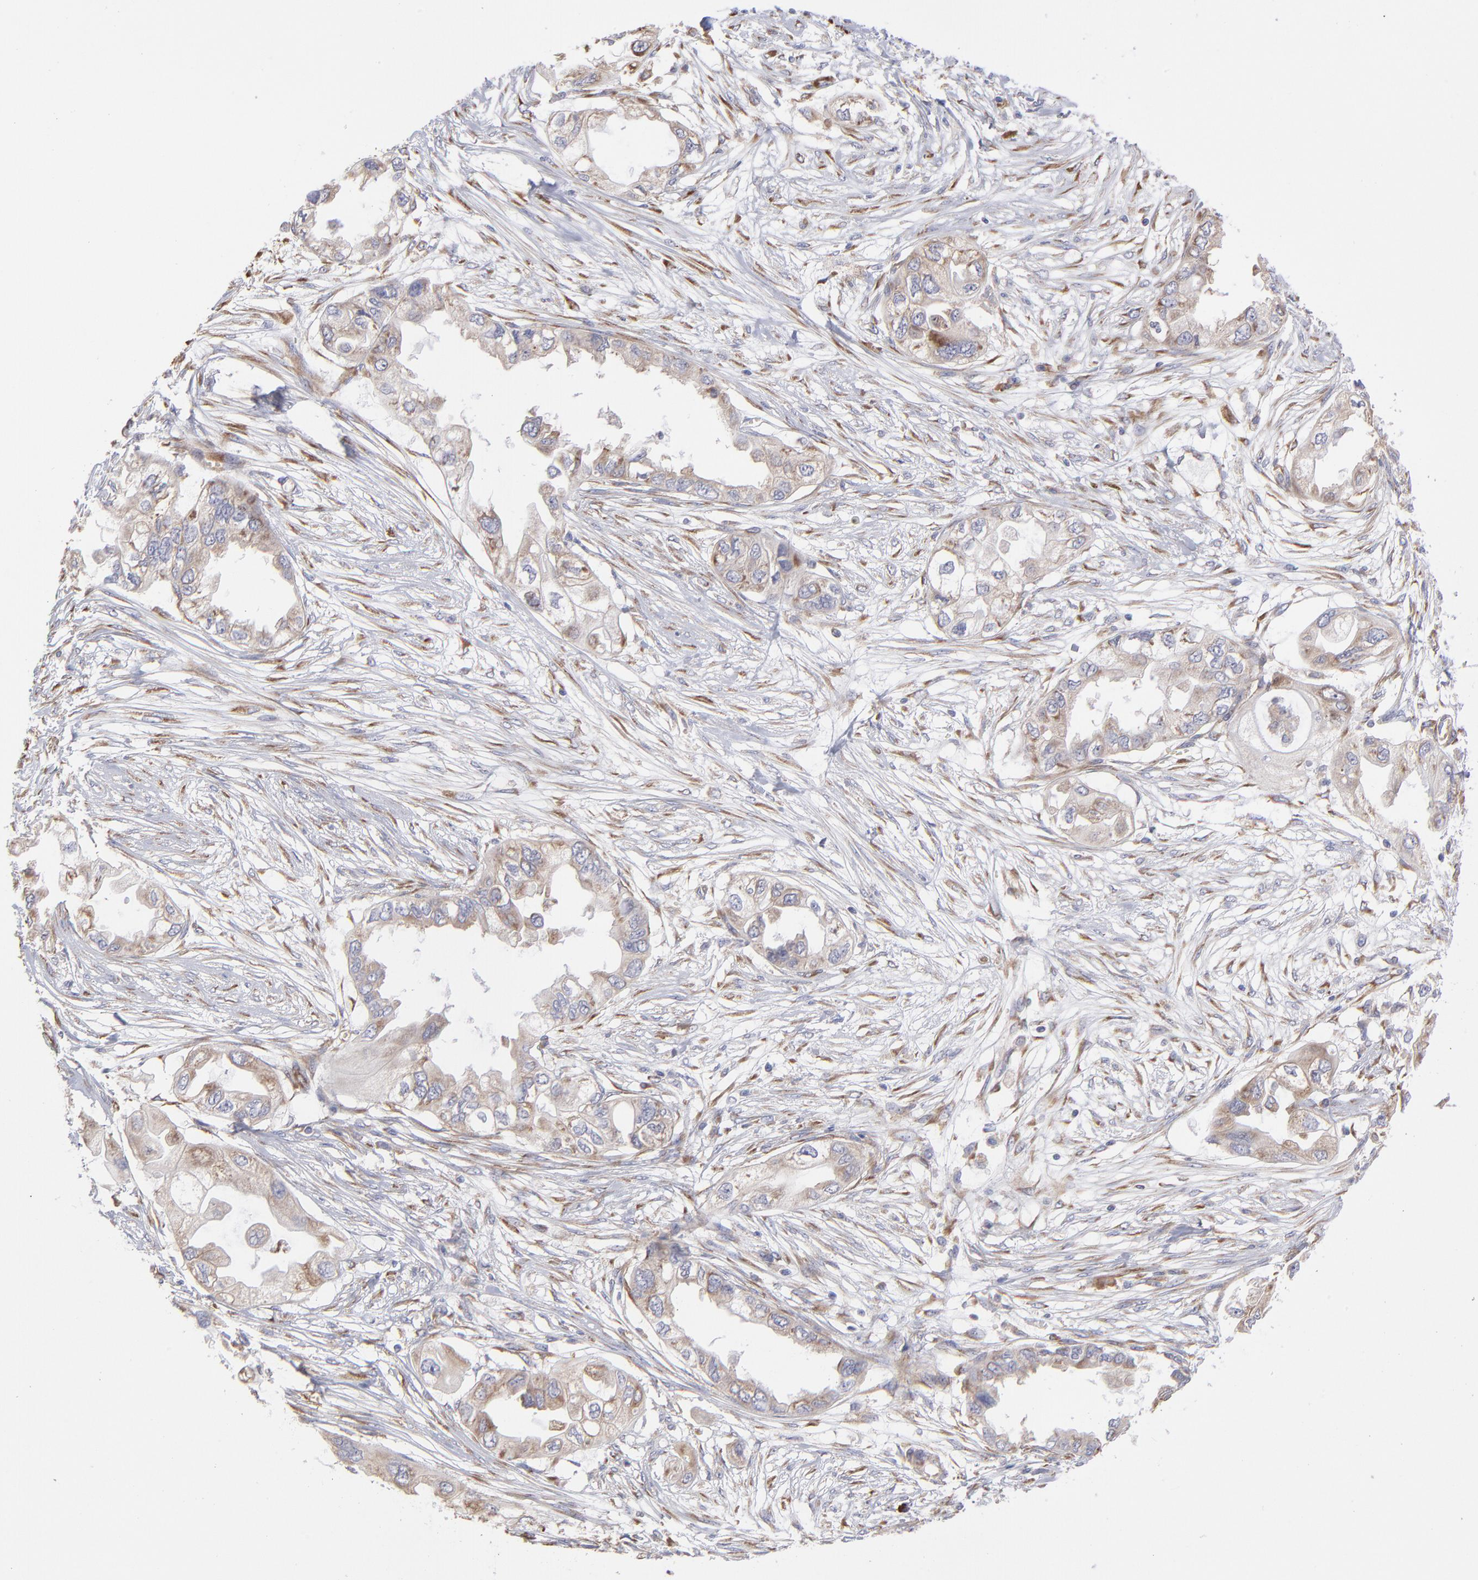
{"staining": {"intensity": "negative", "quantity": "none", "location": "none"}, "tissue": "endometrial cancer", "cell_type": "Tumor cells", "image_type": "cancer", "snomed": [{"axis": "morphology", "description": "Adenocarcinoma, NOS"}, {"axis": "topography", "description": "Endometrium"}], "caption": "High power microscopy histopathology image of an IHC image of endometrial adenocarcinoma, revealing no significant staining in tumor cells.", "gene": "RPLP0", "patient": {"sex": "female", "age": 67}}